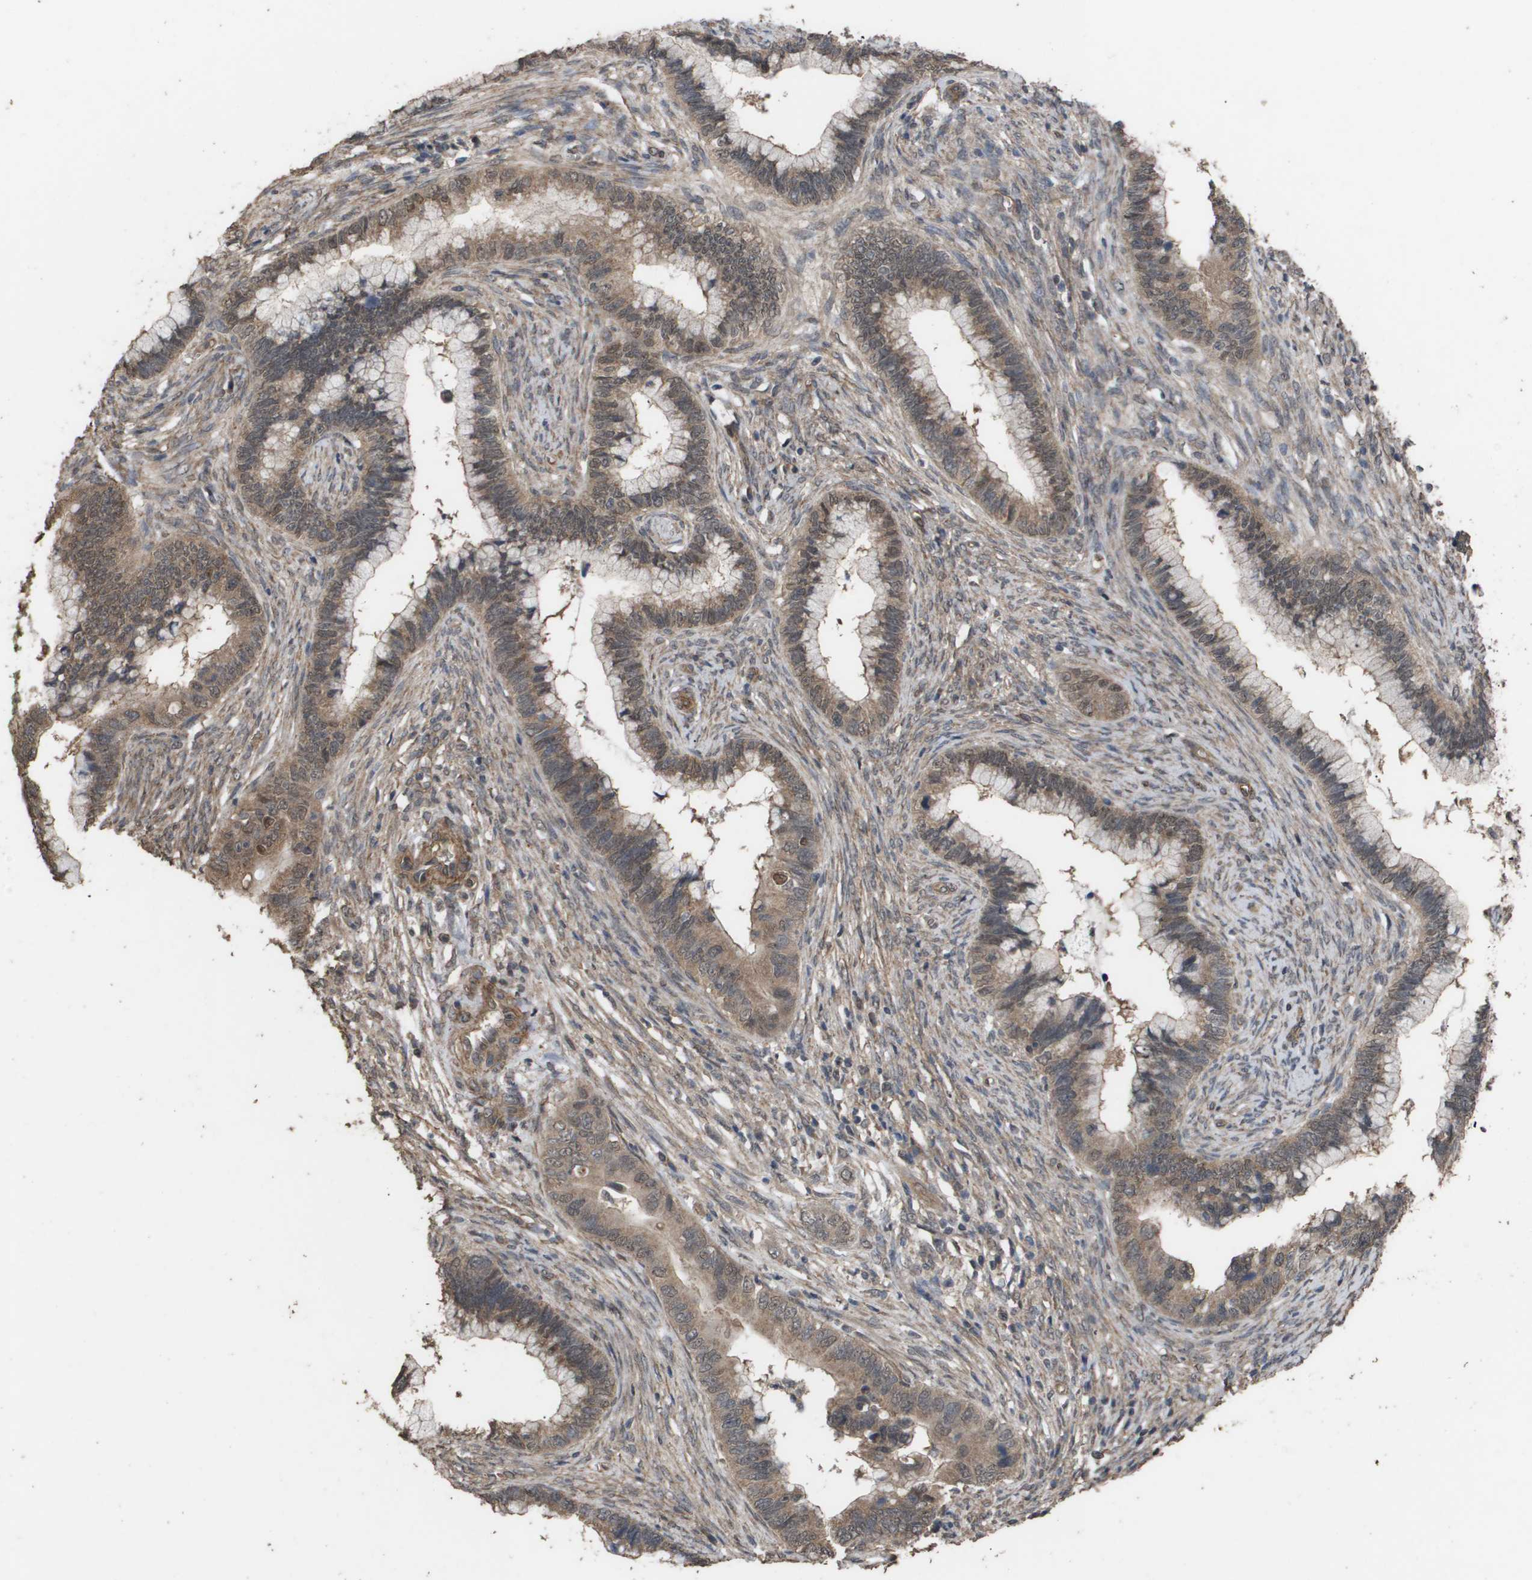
{"staining": {"intensity": "moderate", "quantity": ">75%", "location": "cytoplasmic/membranous"}, "tissue": "cervical cancer", "cell_type": "Tumor cells", "image_type": "cancer", "snomed": [{"axis": "morphology", "description": "Adenocarcinoma, NOS"}, {"axis": "topography", "description": "Cervix"}], "caption": "Cervical cancer (adenocarcinoma) was stained to show a protein in brown. There is medium levels of moderate cytoplasmic/membranous expression in about >75% of tumor cells.", "gene": "CUL5", "patient": {"sex": "female", "age": 44}}